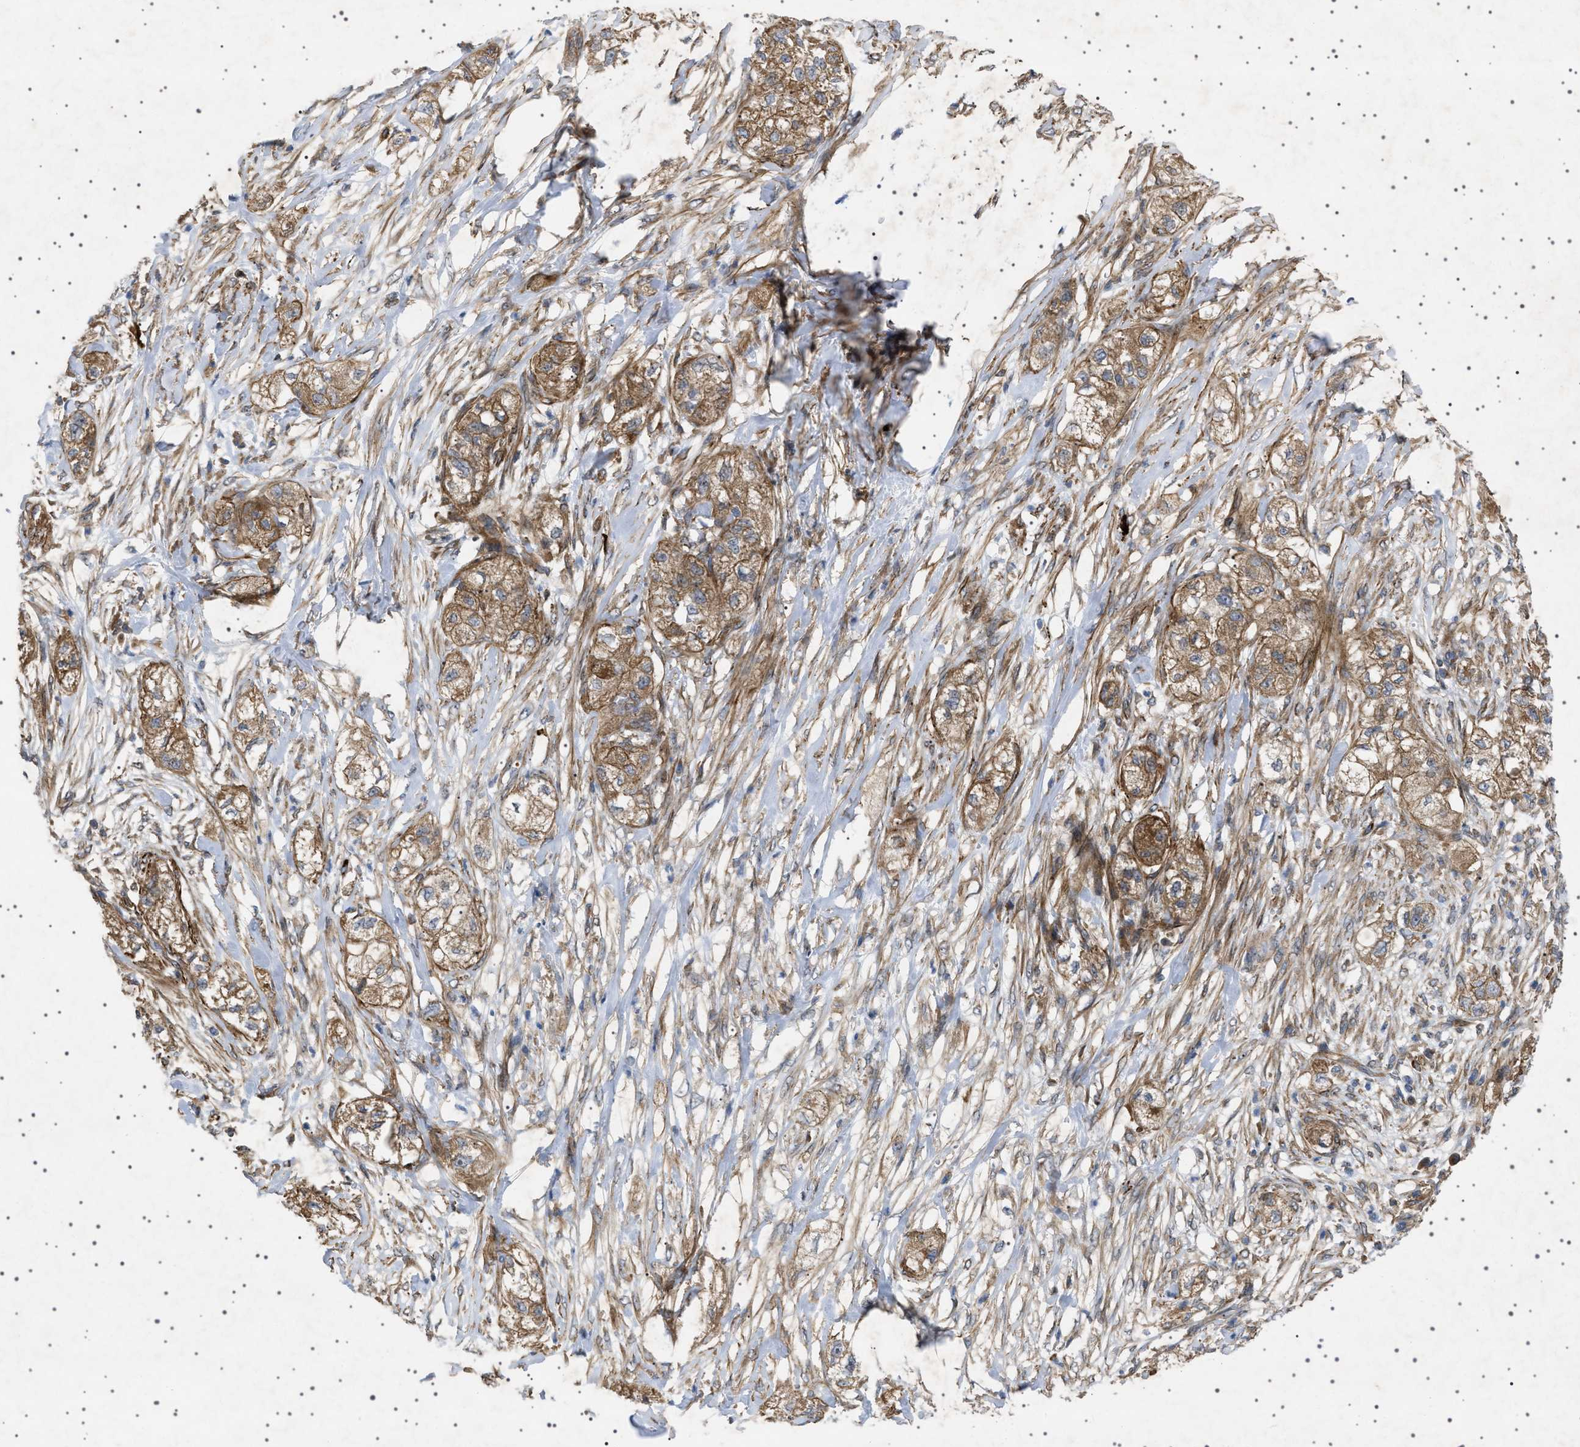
{"staining": {"intensity": "moderate", "quantity": ">75%", "location": "cytoplasmic/membranous"}, "tissue": "pancreatic cancer", "cell_type": "Tumor cells", "image_type": "cancer", "snomed": [{"axis": "morphology", "description": "Adenocarcinoma, NOS"}, {"axis": "topography", "description": "Pancreas"}], "caption": "Human pancreatic cancer (adenocarcinoma) stained with a brown dye shows moderate cytoplasmic/membranous positive staining in about >75% of tumor cells.", "gene": "CCDC186", "patient": {"sex": "female", "age": 78}}